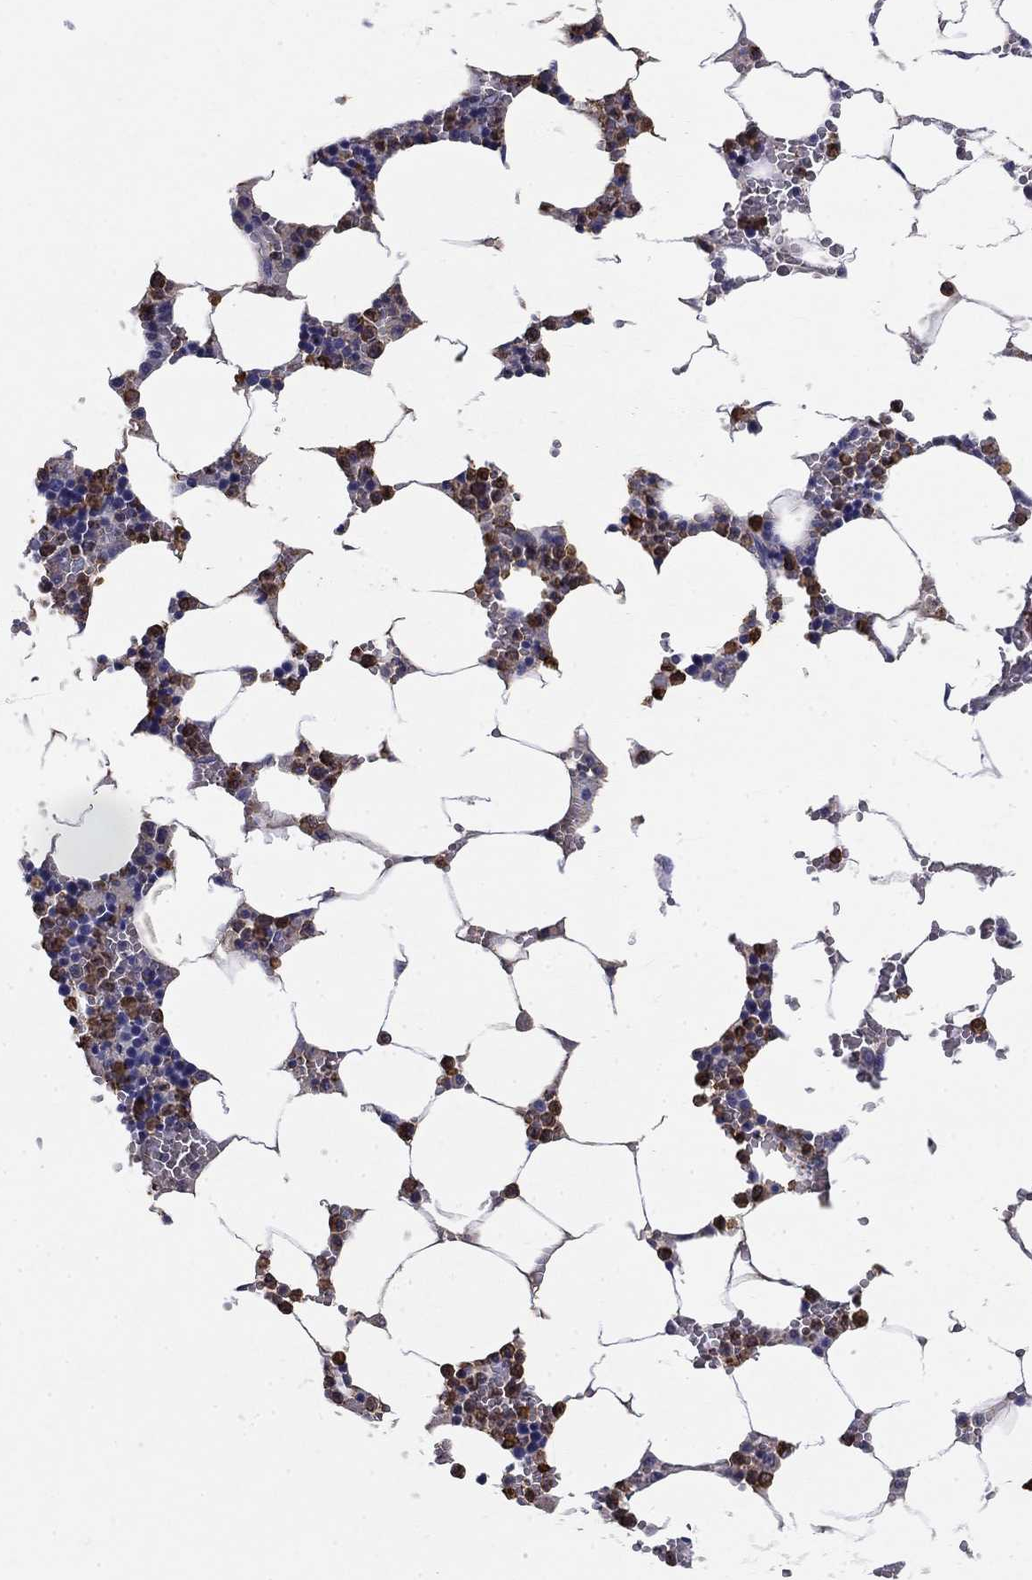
{"staining": {"intensity": "moderate", "quantity": ">75%", "location": "nuclear"}, "tissue": "bone marrow", "cell_type": "Hematopoietic cells", "image_type": "normal", "snomed": [{"axis": "morphology", "description": "Normal tissue, NOS"}, {"axis": "topography", "description": "Bone marrow"}], "caption": "High-power microscopy captured an IHC photomicrograph of normal bone marrow, revealing moderate nuclear expression in approximately >75% of hematopoietic cells.", "gene": "IGSF8", "patient": {"sex": "female", "age": 64}}